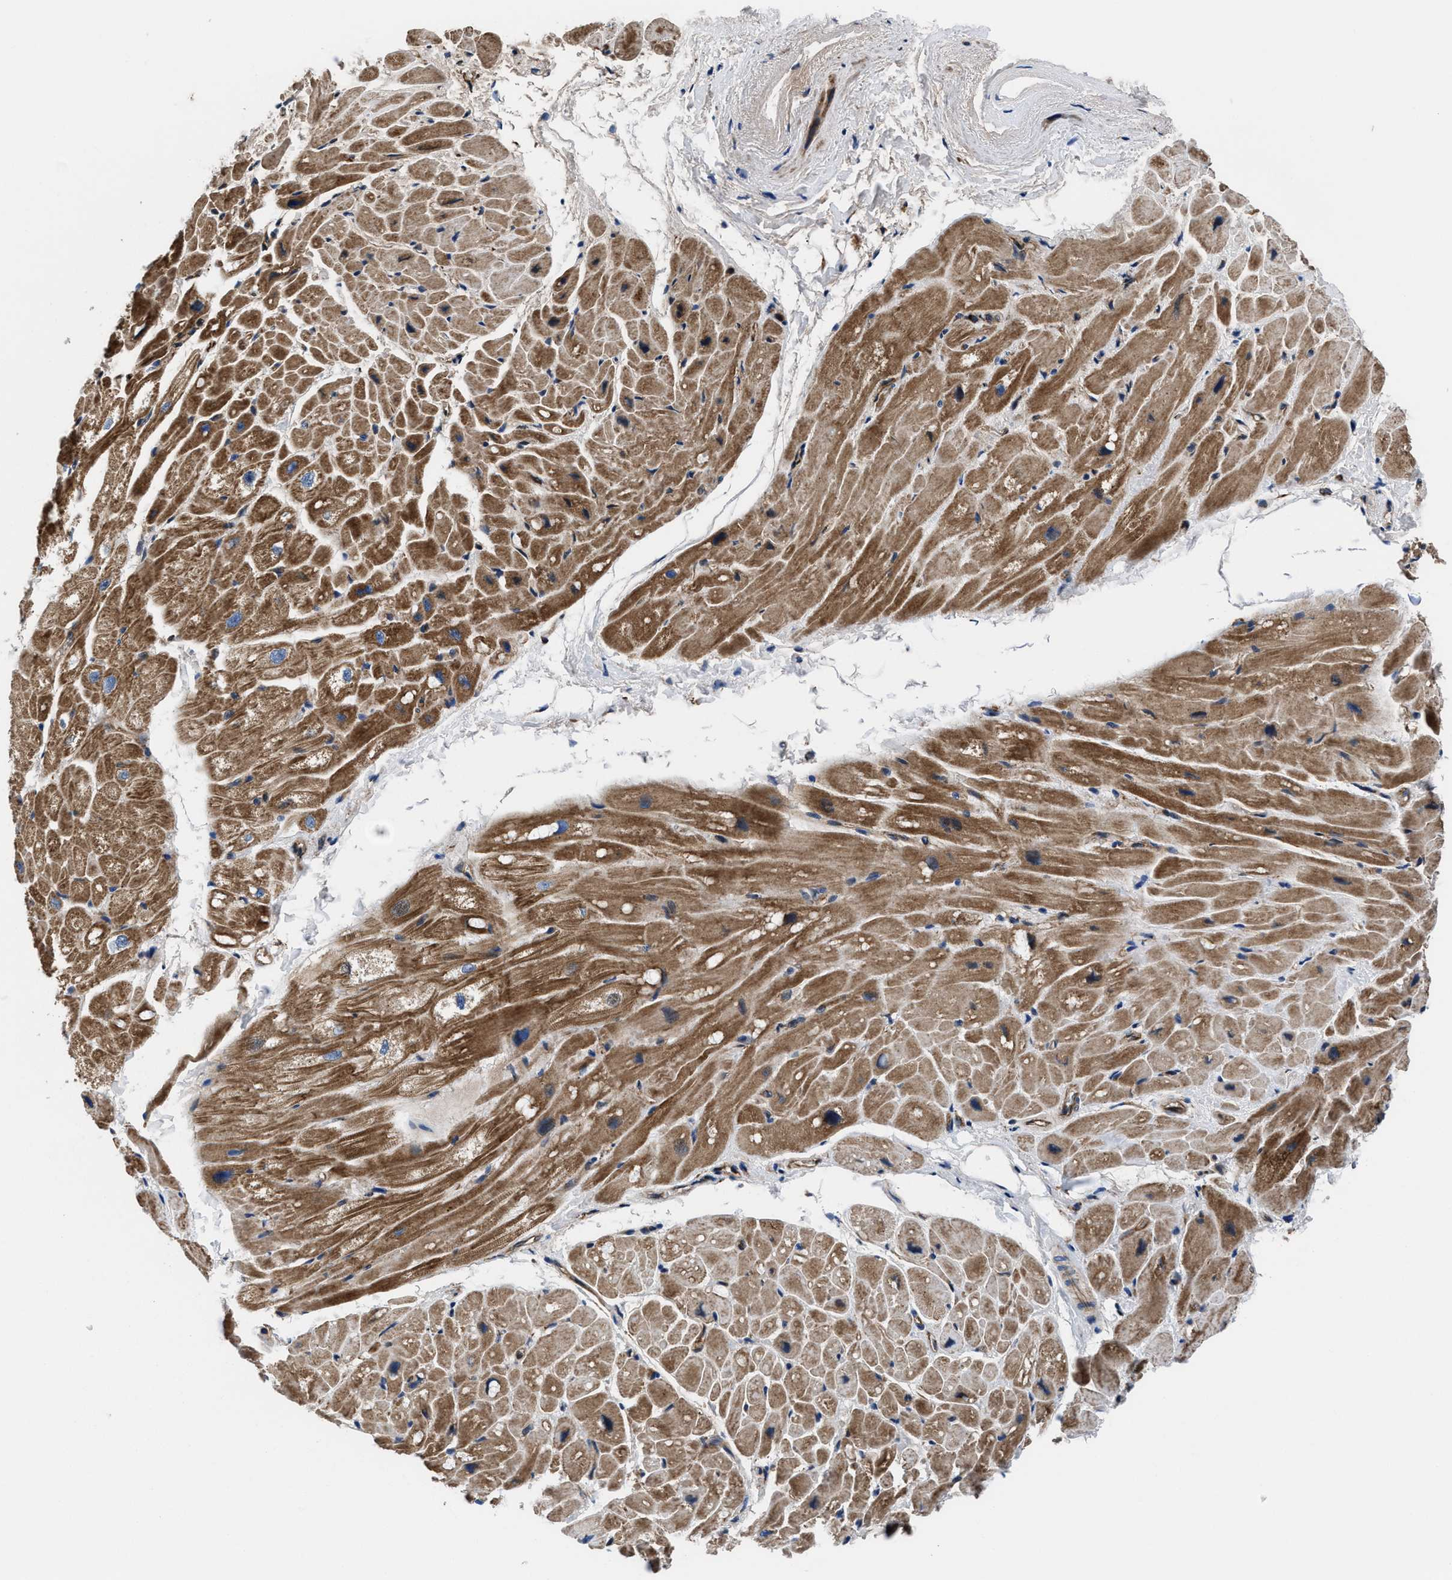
{"staining": {"intensity": "moderate", "quantity": ">75%", "location": "cytoplasmic/membranous"}, "tissue": "heart muscle", "cell_type": "Cardiomyocytes", "image_type": "normal", "snomed": [{"axis": "morphology", "description": "Normal tissue, NOS"}, {"axis": "topography", "description": "Heart"}], "caption": "IHC image of normal heart muscle: heart muscle stained using IHC displays medium levels of moderate protein expression localized specifically in the cytoplasmic/membranous of cardiomyocytes, appearing as a cytoplasmic/membranous brown color.", "gene": "PRR15L", "patient": {"sex": "male", "age": 49}}